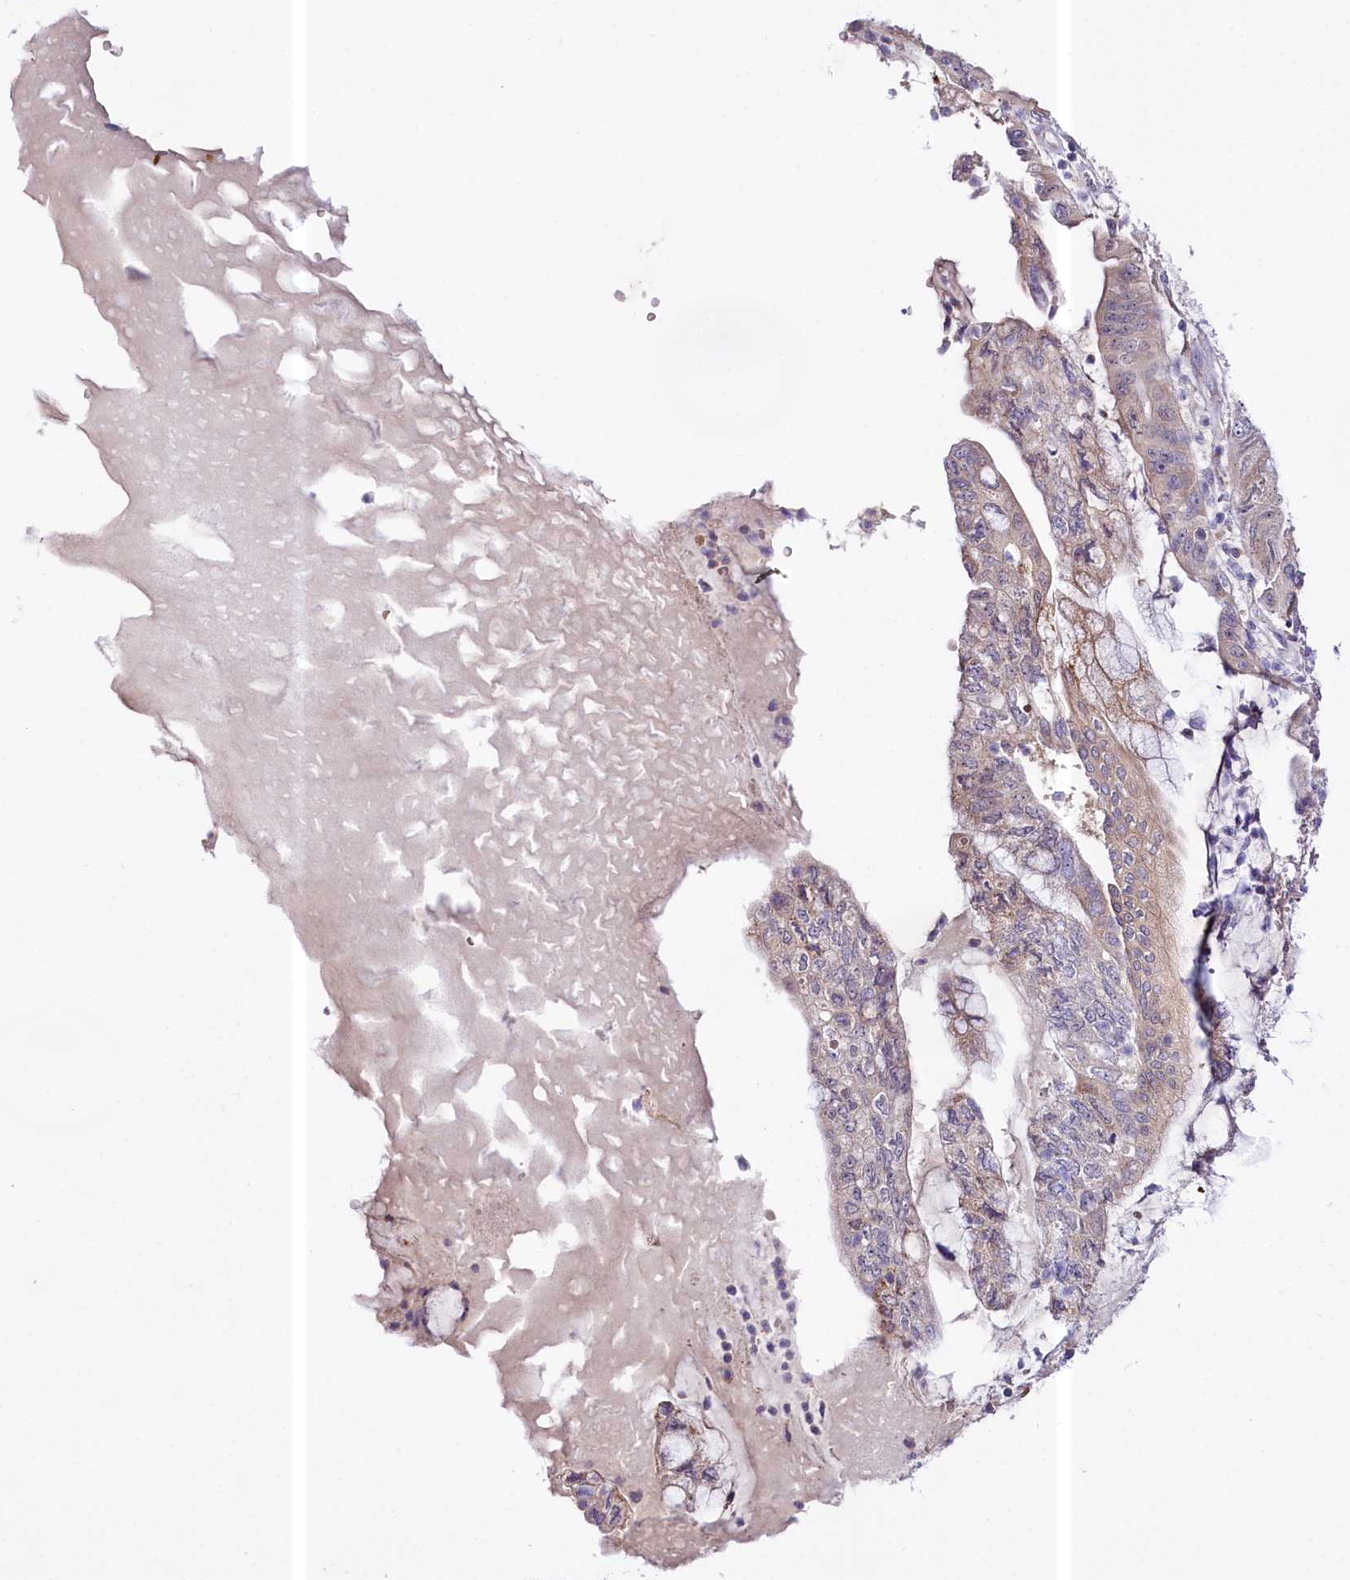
{"staining": {"intensity": "weak", "quantity": "25%-75%", "location": "cytoplasmic/membranous"}, "tissue": "pancreatic cancer", "cell_type": "Tumor cells", "image_type": "cancer", "snomed": [{"axis": "morphology", "description": "Adenocarcinoma, NOS"}, {"axis": "topography", "description": "Pancreas"}], "caption": "High-magnification brightfield microscopy of pancreatic cancer stained with DAB (3,3'-diaminobenzidine) (brown) and counterstained with hematoxylin (blue). tumor cells exhibit weak cytoplasmic/membranous staining is identified in about25%-75% of cells.", "gene": "CEP295", "patient": {"sex": "female", "age": 73}}